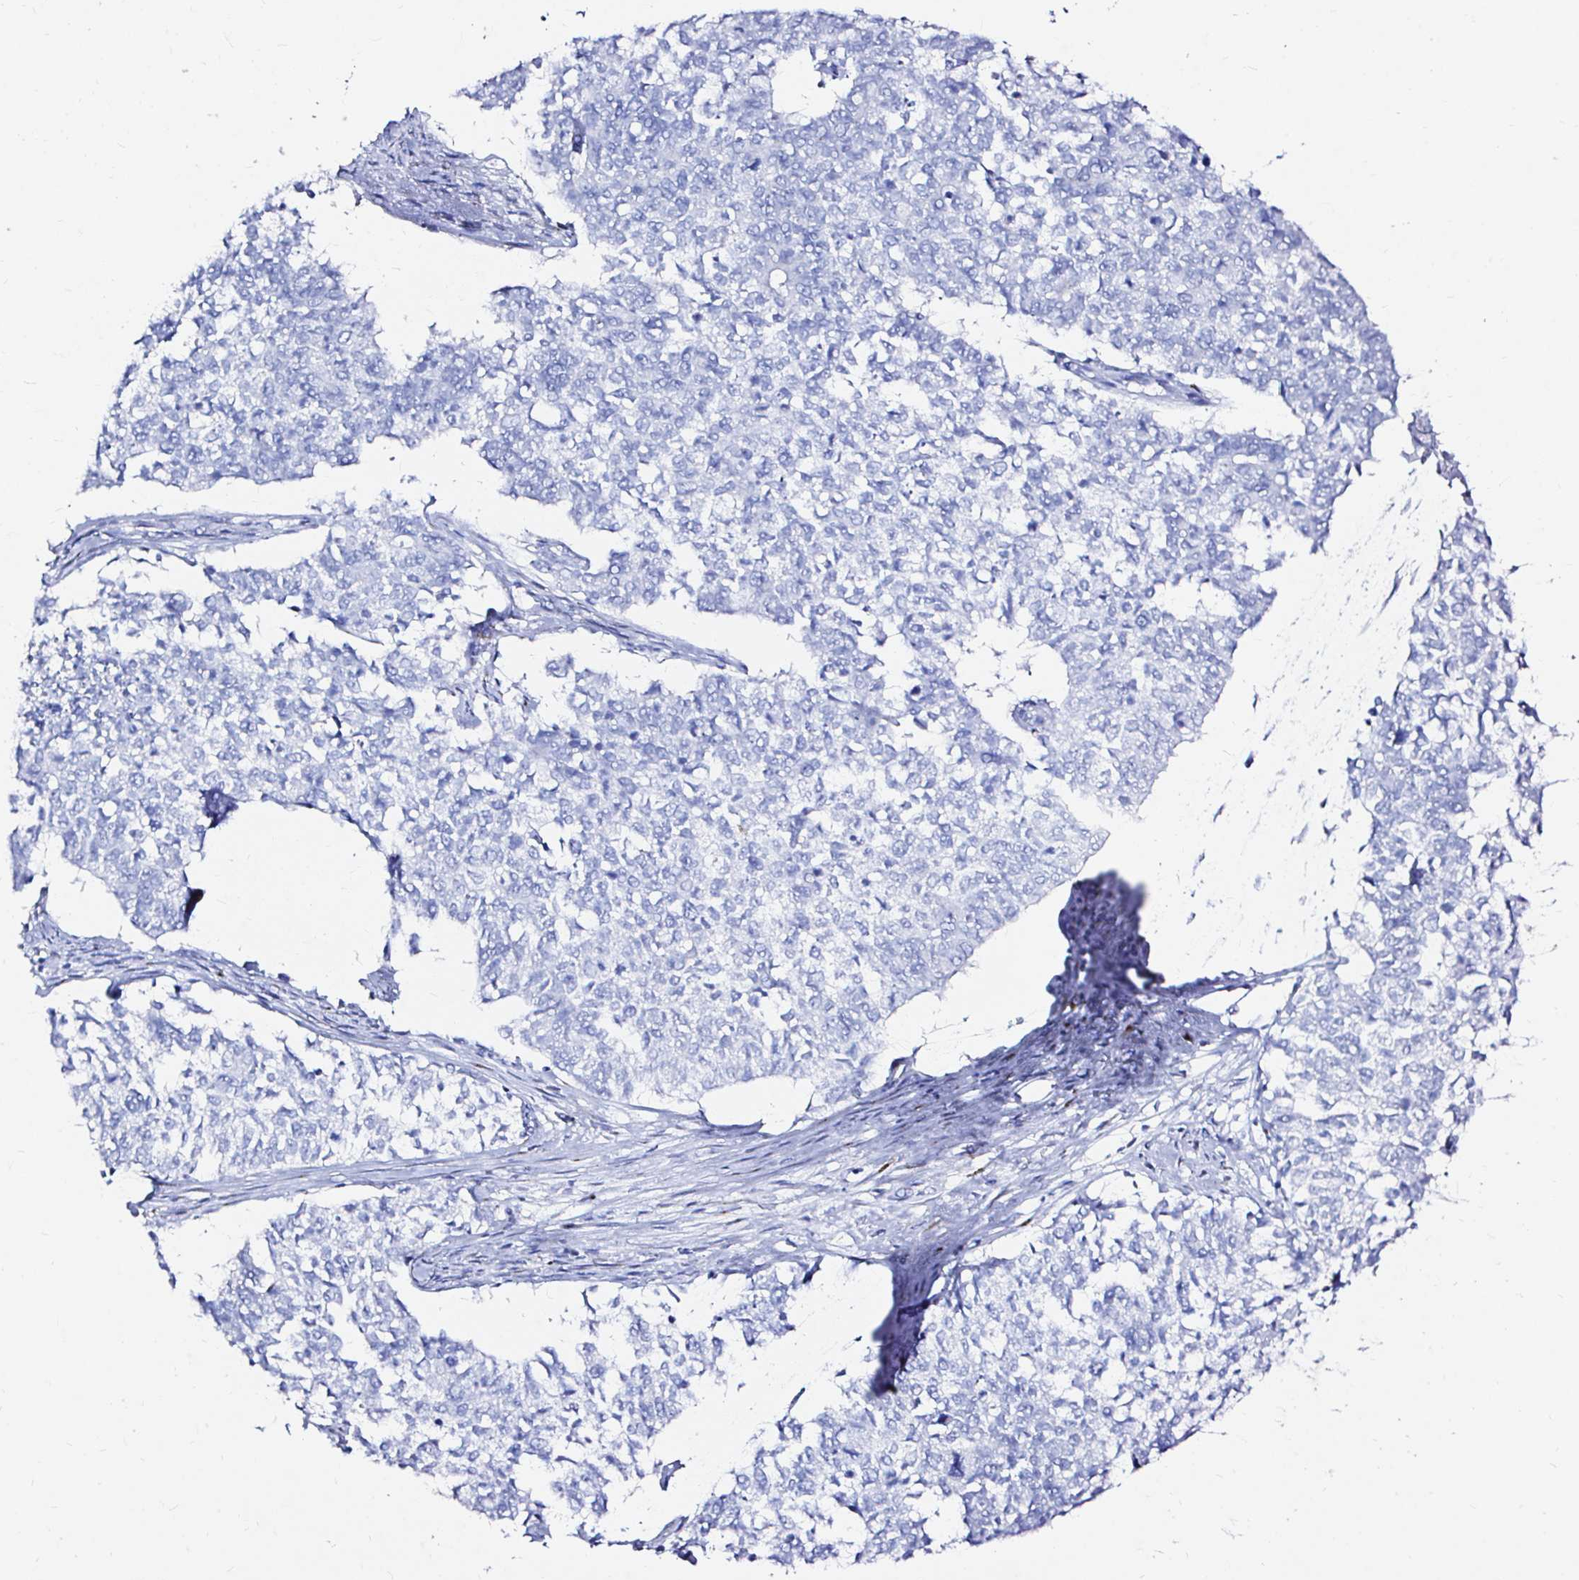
{"staining": {"intensity": "negative", "quantity": "none", "location": "none"}, "tissue": "cervical cancer", "cell_type": "Tumor cells", "image_type": "cancer", "snomed": [{"axis": "morphology", "description": "Adenocarcinoma, NOS"}, {"axis": "topography", "description": "Cervix"}], "caption": "Immunohistochemical staining of human cervical cancer (adenocarcinoma) demonstrates no significant staining in tumor cells. The staining is performed using DAB (3,3'-diaminobenzidine) brown chromogen with nuclei counter-stained in using hematoxylin.", "gene": "ZNF432", "patient": {"sex": "female", "age": 63}}